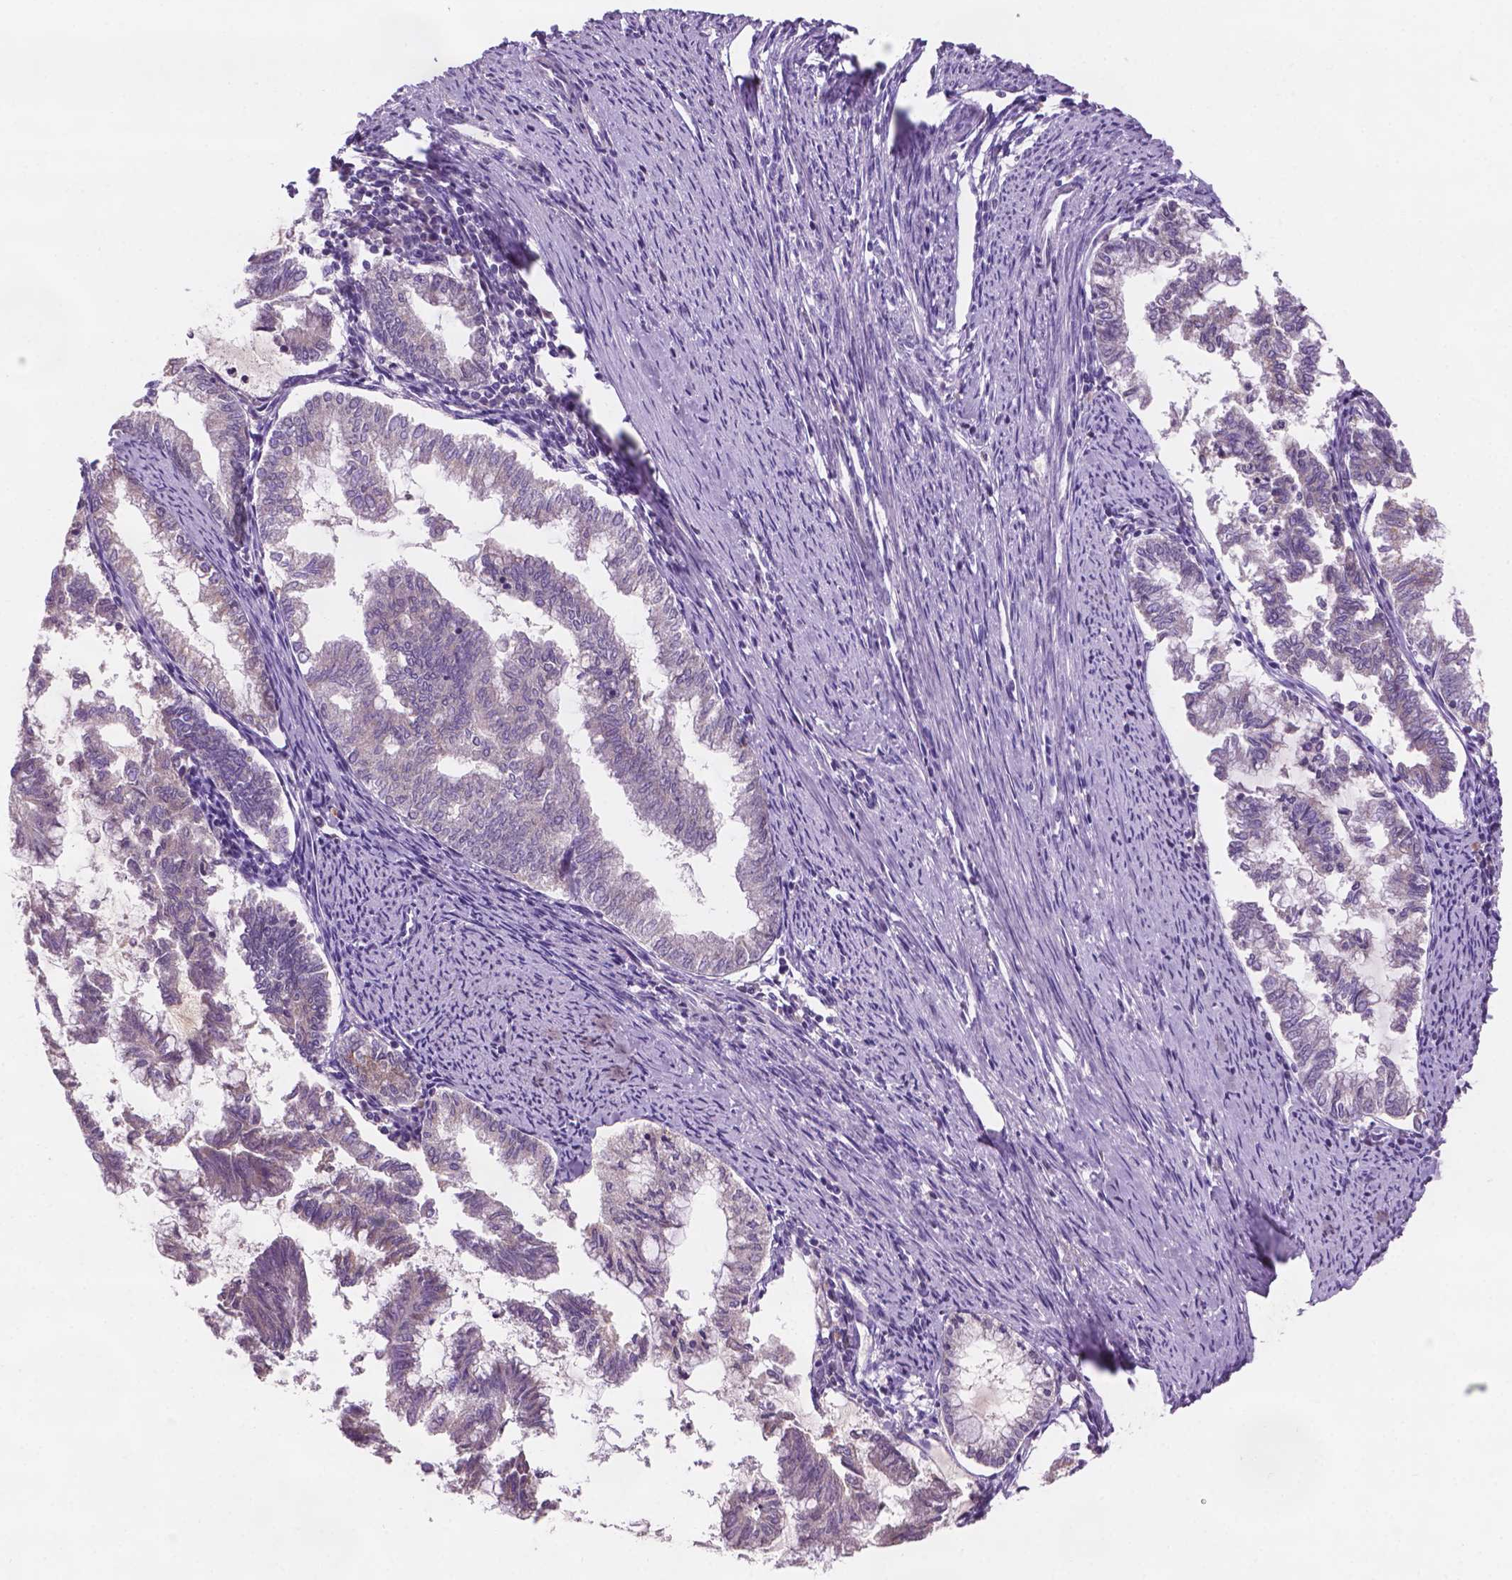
{"staining": {"intensity": "negative", "quantity": "none", "location": "none"}, "tissue": "endometrial cancer", "cell_type": "Tumor cells", "image_type": "cancer", "snomed": [{"axis": "morphology", "description": "Adenocarcinoma, NOS"}, {"axis": "topography", "description": "Endometrium"}], "caption": "Protein analysis of endometrial cancer (adenocarcinoma) shows no significant expression in tumor cells. (Stains: DAB (3,3'-diaminobenzidine) immunohistochemistry (IHC) with hematoxylin counter stain, Microscopy: brightfield microscopy at high magnification).", "gene": "GXYLT2", "patient": {"sex": "female", "age": 79}}